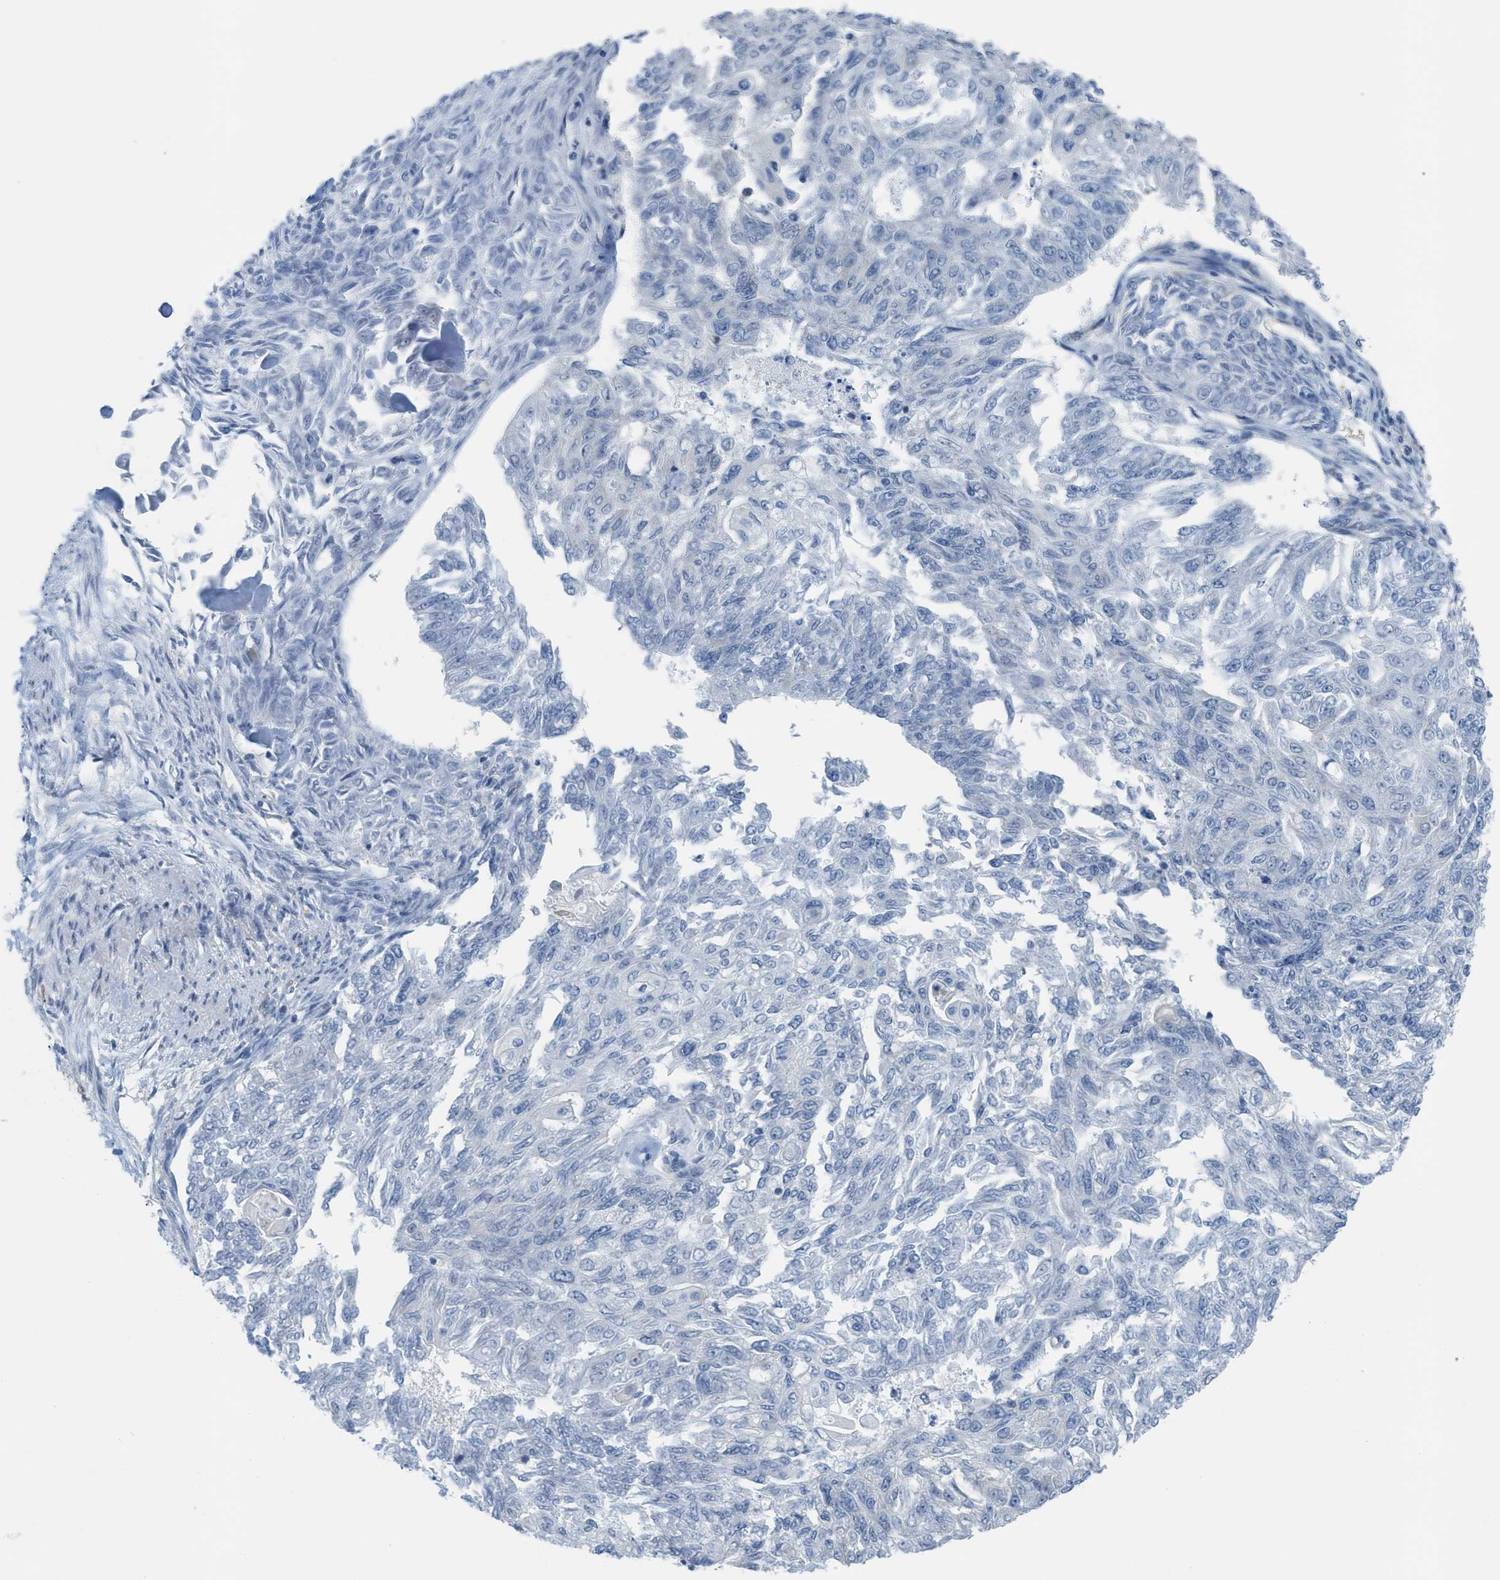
{"staining": {"intensity": "negative", "quantity": "none", "location": "none"}, "tissue": "endometrial cancer", "cell_type": "Tumor cells", "image_type": "cancer", "snomed": [{"axis": "morphology", "description": "Adenocarcinoma, NOS"}, {"axis": "topography", "description": "Endometrium"}], "caption": "There is no significant staining in tumor cells of adenocarcinoma (endometrial). (DAB immunohistochemistry (IHC), high magnification).", "gene": "ASGR1", "patient": {"sex": "female", "age": 32}}